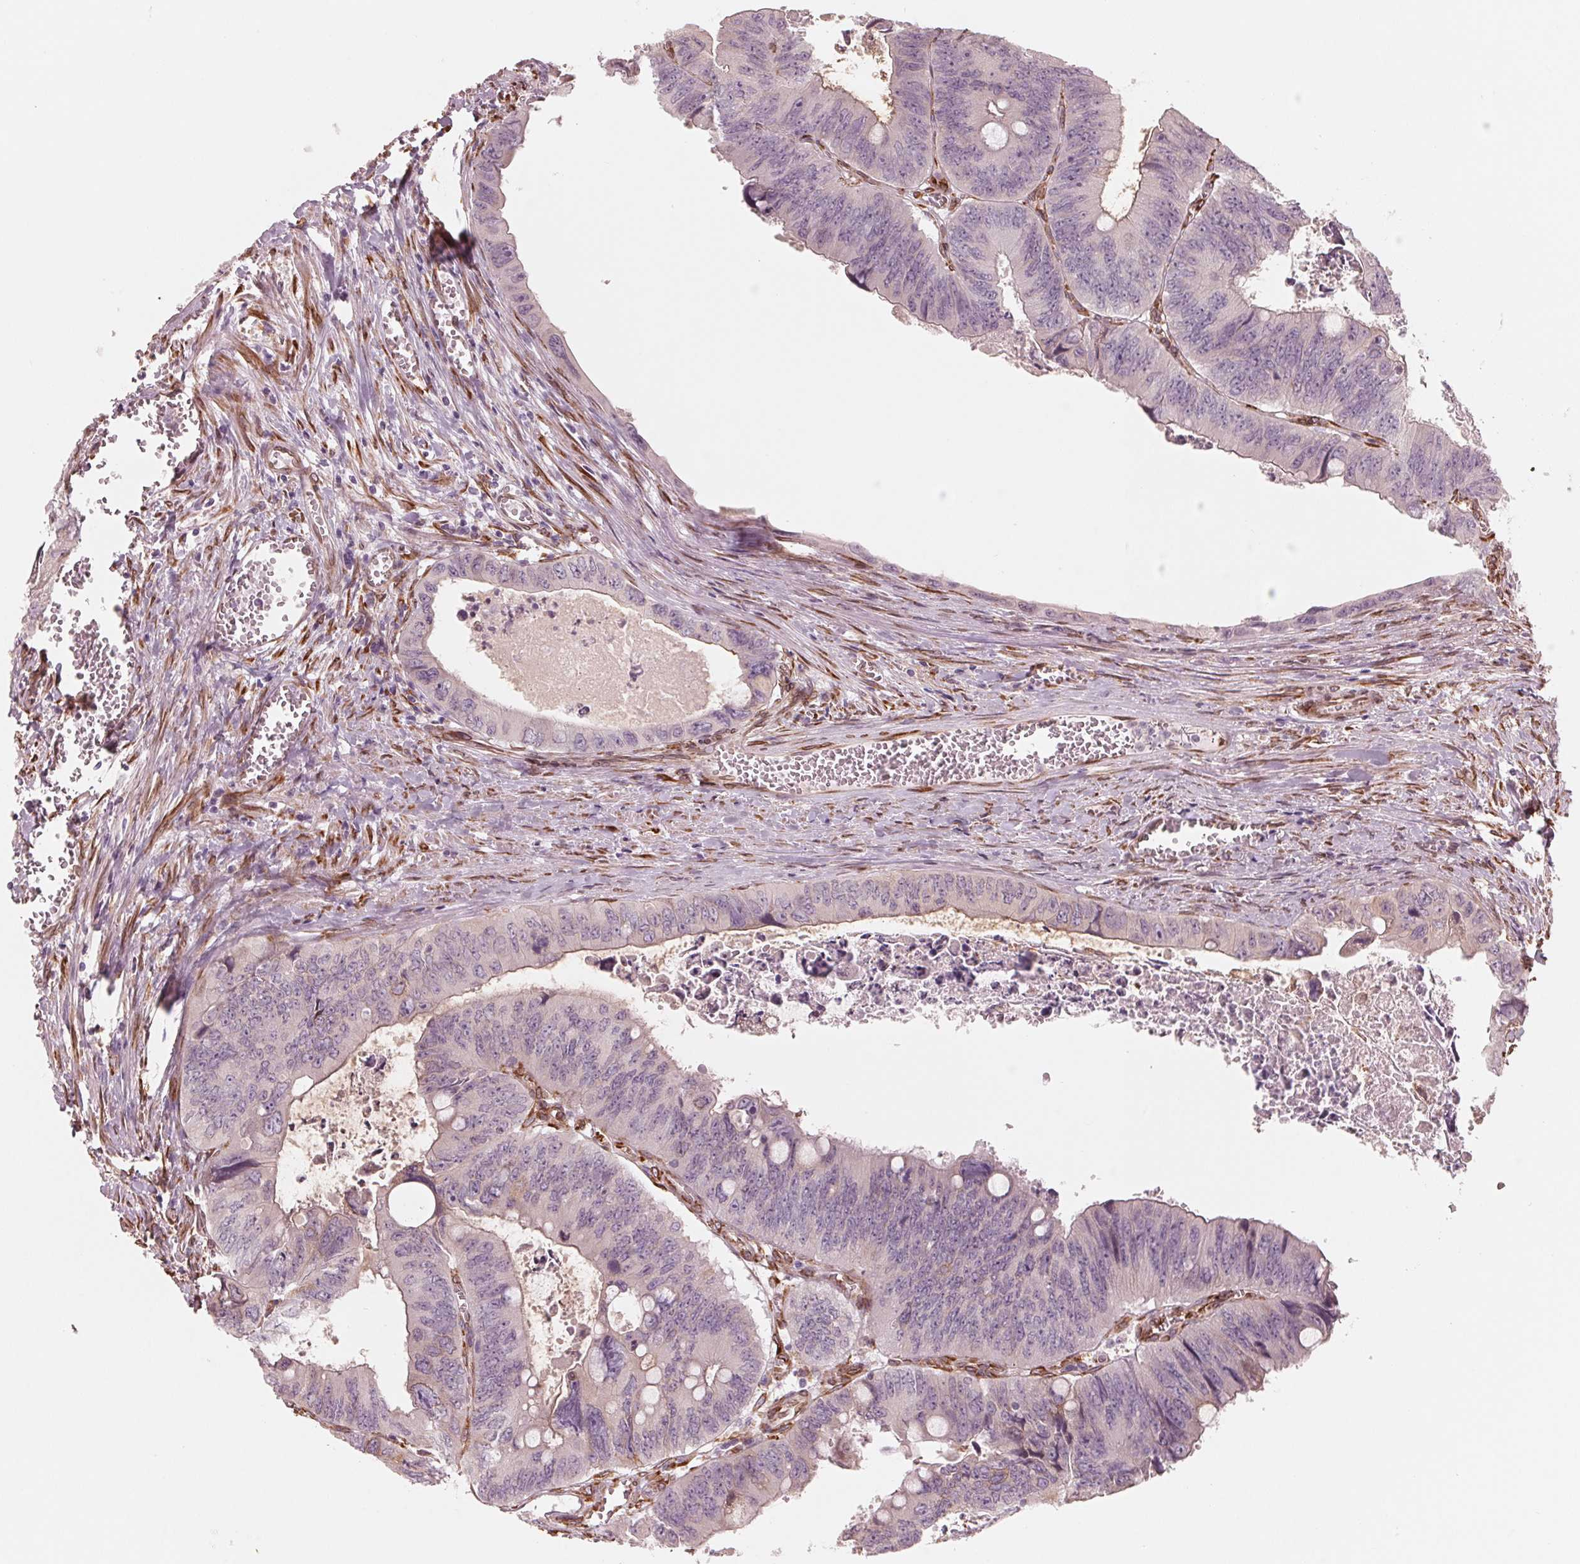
{"staining": {"intensity": "negative", "quantity": "none", "location": "none"}, "tissue": "colorectal cancer", "cell_type": "Tumor cells", "image_type": "cancer", "snomed": [{"axis": "morphology", "description": "Adenocarcinoma, NOS"}, {"axis": "topography", "description": "Colon"}], "caption": "Immunohistochemistry (IHC) micrograph of neoplastic tissue: human colorectal cancer (adenocarcinoma) stained with DAB demonstrates no significant protein staining in tumor cells. (DAB immunohistochemistry with hematoxylin counter stain).", "gene": "IKBIP", "patient": {"sex": "female", "age": 84}}